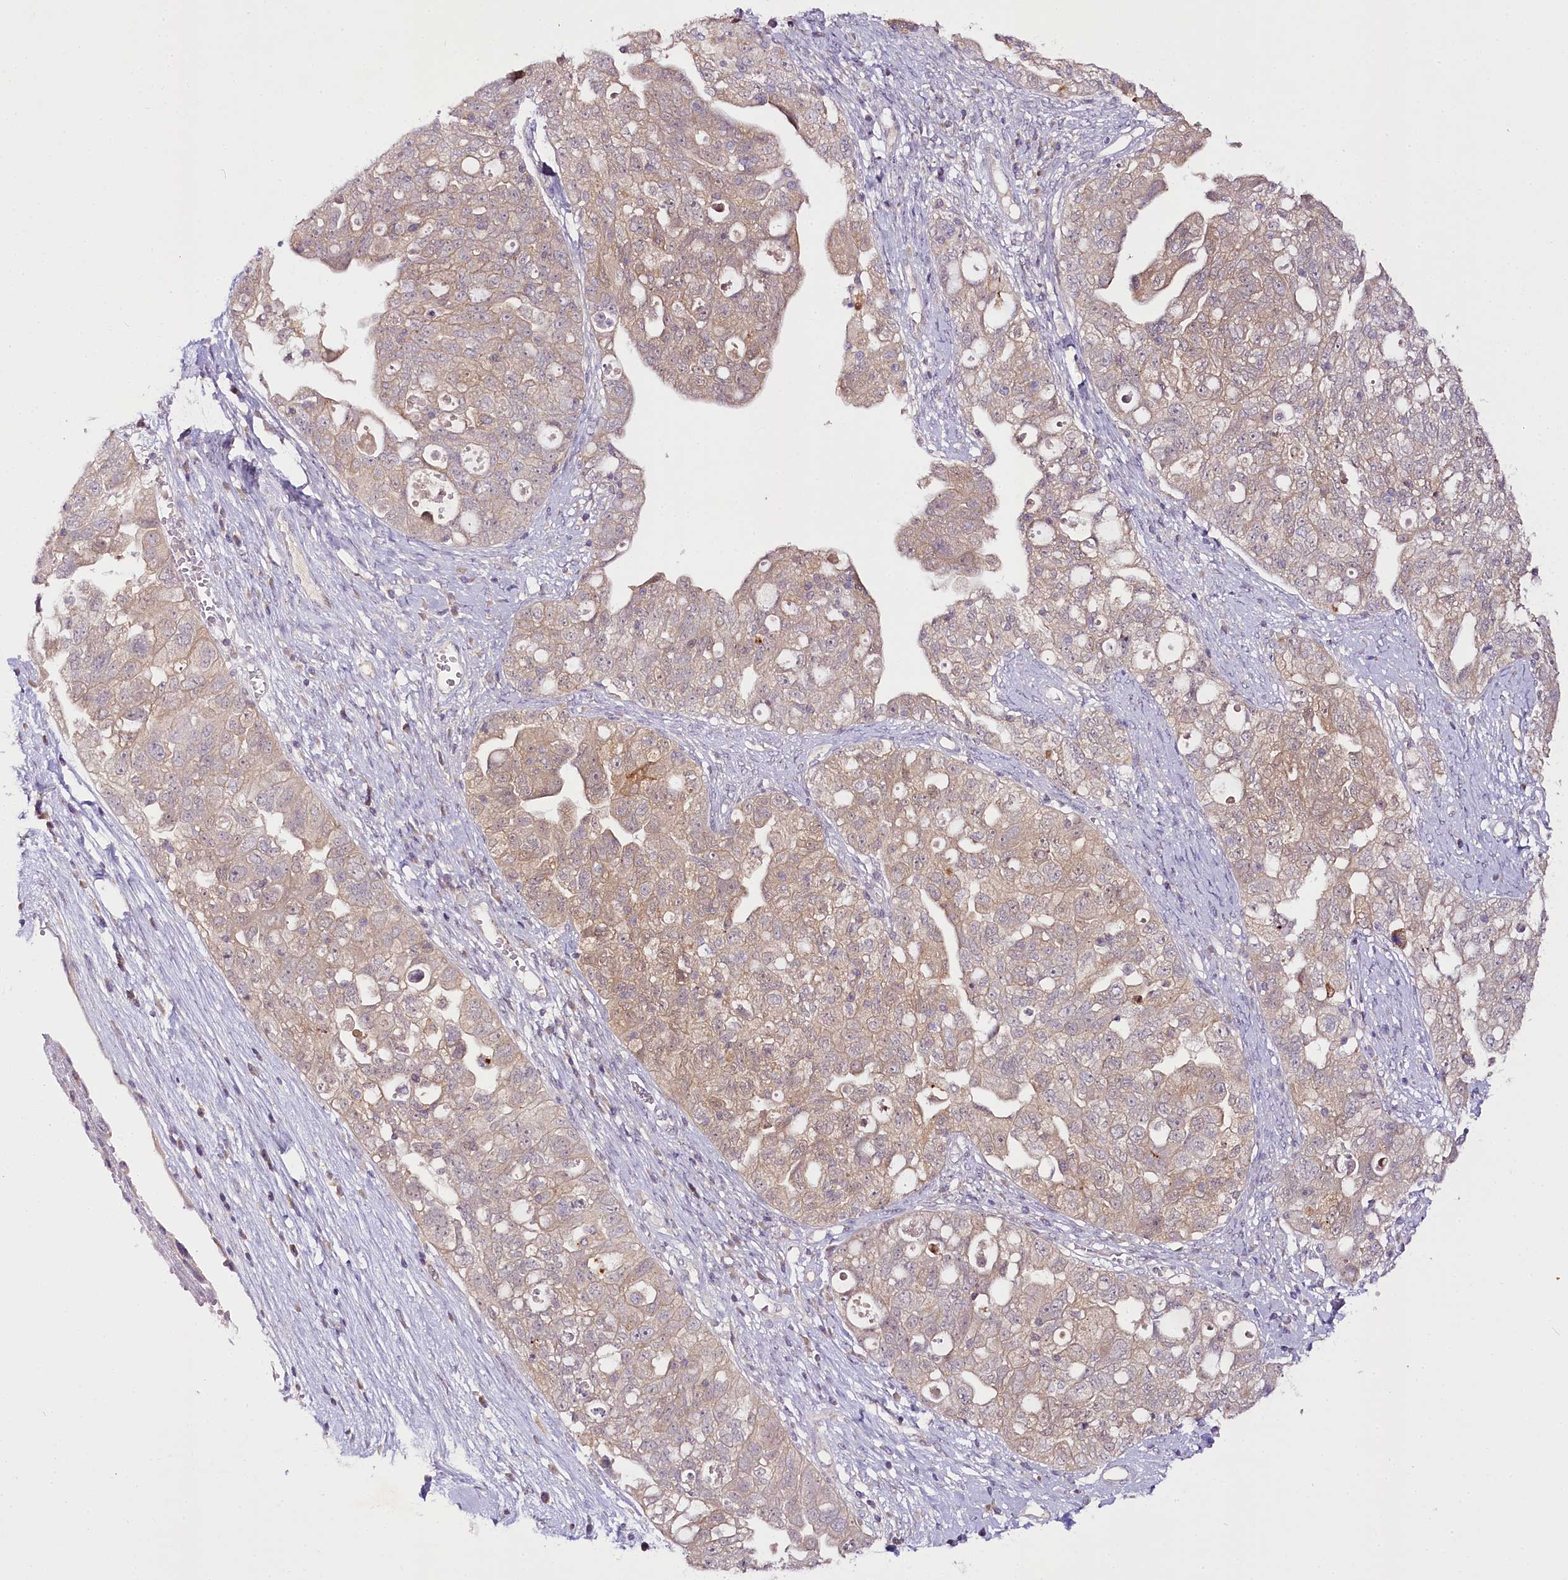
{"staining": {"intensity": "weak", "quantity": ">75%", "location": "cytoplasmic/membranous"}, "tissue": "ovarian cancer", "cell_type": "Tumor cells", "image_type": "cancer", "snomed": [{"axis": "morphology", "description": "Carcinoma, NOS"}, {"axis": "morphology", "description": "Cystadenocarcinoma, serous, NOS"}, {"axis": "topography", "description": "Ovary"}], "caption": "Immunohistochemical staining of human carcinoma (ovarian) reveals weak cytoplasmic/membranous protein expression in about >75% of tumor cells.", "gene": "VWA5A", "patient": {"sex": "female", "age": 69}}